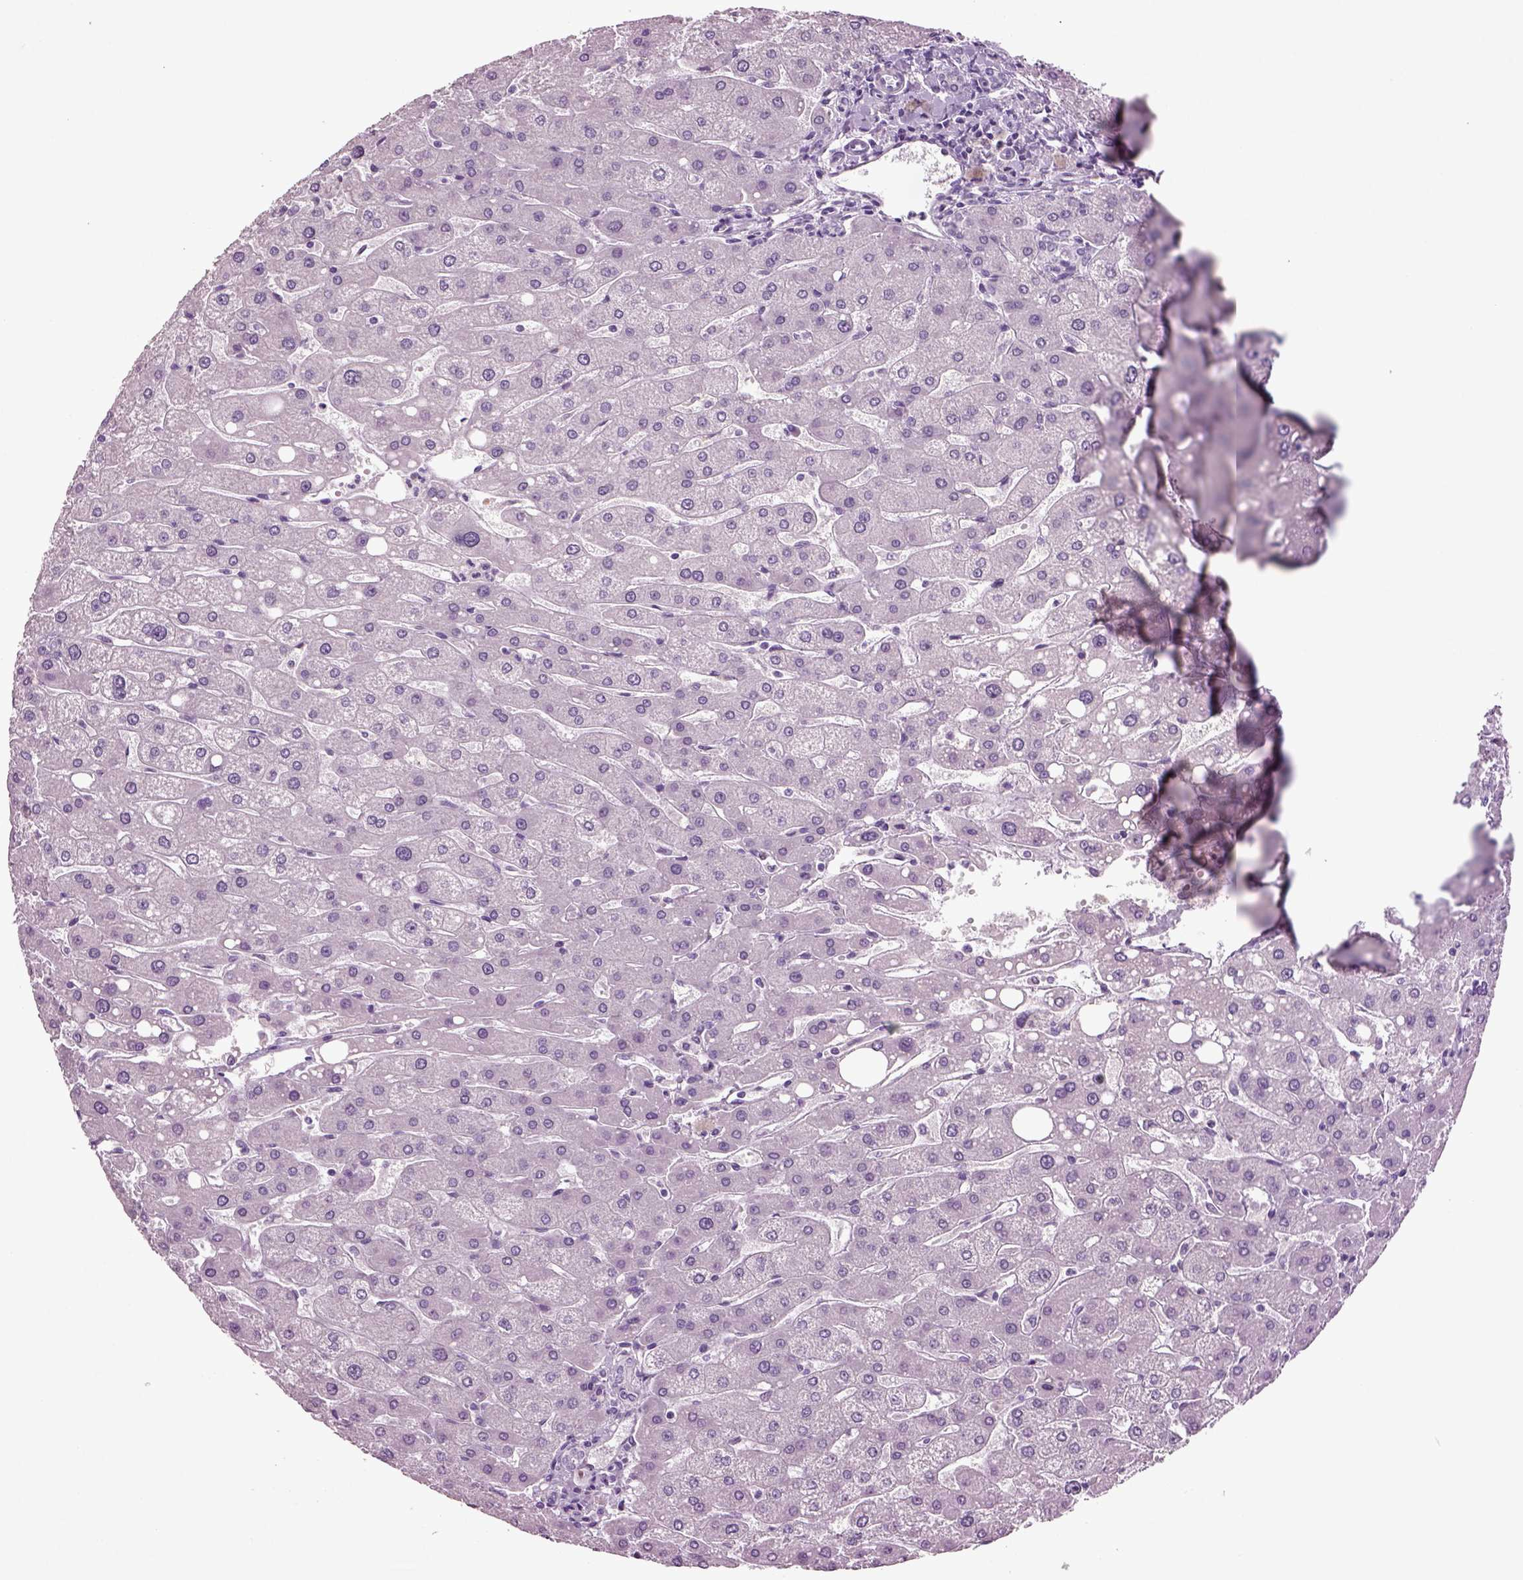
{"staining": {"intensity": "negative", "quantity": "none", "location": "none"}, "tissue": "liver", "cell_type": "Cholangiocytes", "image_type": "normal", "snomed": [{"axis": "morphology", "description": "Normal tissue, NOS"}, {"axis": "topography", "description": "Liver"}], "caption": "Immunohistochemistry of unremarkable liver demonstrates no expression in cholangiocytes. The staining is performed using DAB brown chromogen with nuclei counter-stained in using hematoxylin.", "gene": "SLC17A6", "patient": {"sex": "male", "age": 67}}